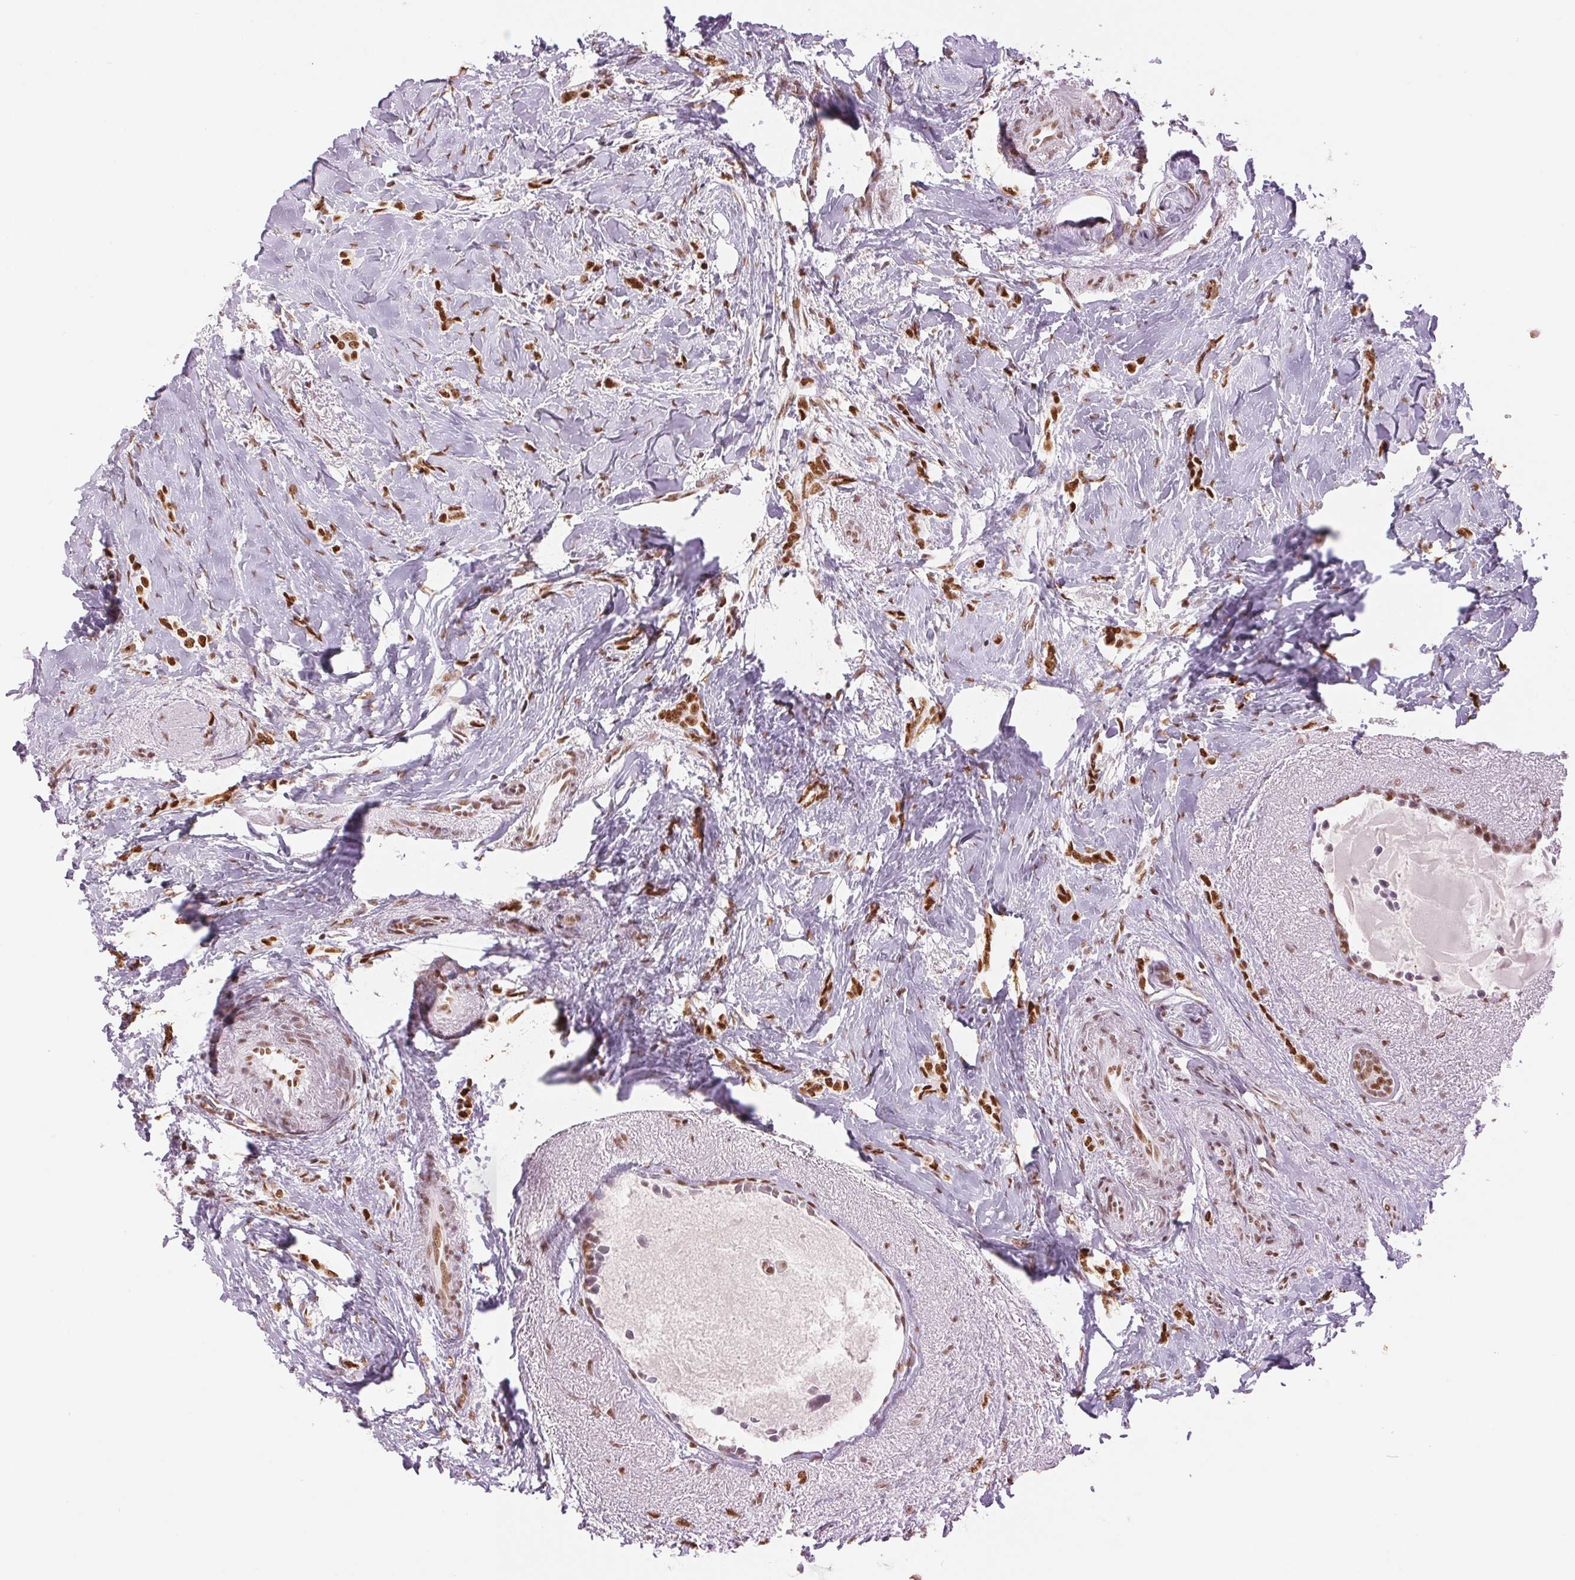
{"staining": {"intensity": "strong", "quantity": ">75%", "location": "nuclear"}, "tissue": "breast cancer", "cell_type": "Tumor cells", "image_type": "cancer", "snomed": [{"axis": "morphology", "description": "Normal tissue, NOS"}, {"axis": "morphology", "description": "Duct carcinoma"}, {"axis": "topography", "description": "Breast"}], "caption": "A histopathology image showing strong nuclear positivity in approximately >75% of tumor cells in breast invasive ductal carcinoma, as visualized by brown immunohistochemical staining.", "gene": "ZFR2", "patient": {"sex": "female", "age": 77}}